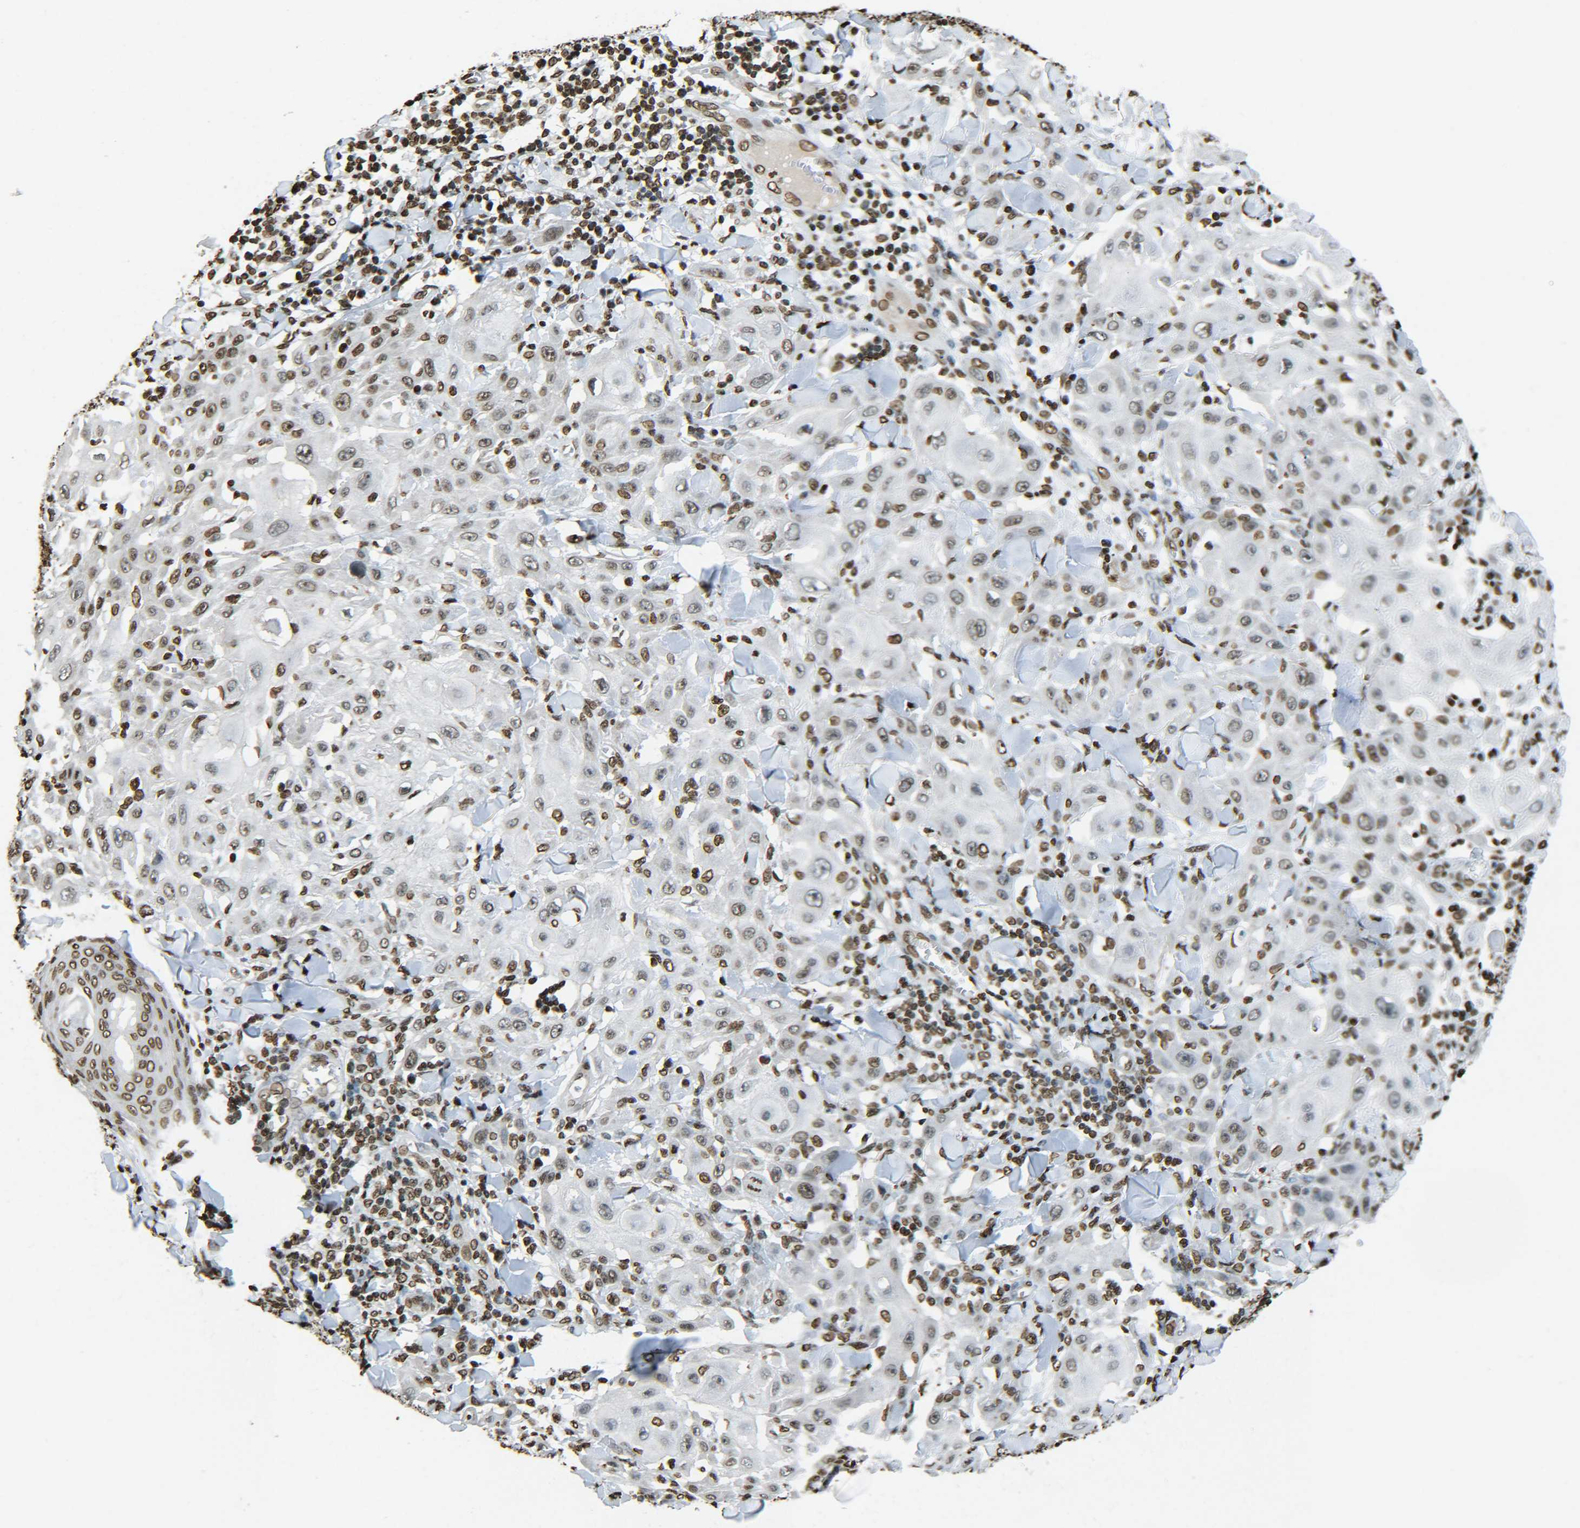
{"staining": {"intensity": "weak", "quantity": ">75%", "location": "nuclear"}, "tissue": "skin cancer", "cell_type": "Tumor cells", "image_type": "cancer", "snomed": [{"axis": "morphology", "description": "Squamous cell carcinoma, NOS"}, {"axis": "topography", "description": "Skin"}], "caption": "Tumor cells reveal low levels of weak nuclear positivity in approximately >75% of cells in human skin cancer.", "gene": "H4C16", "patient": {"sex": "male", "age": 24}}